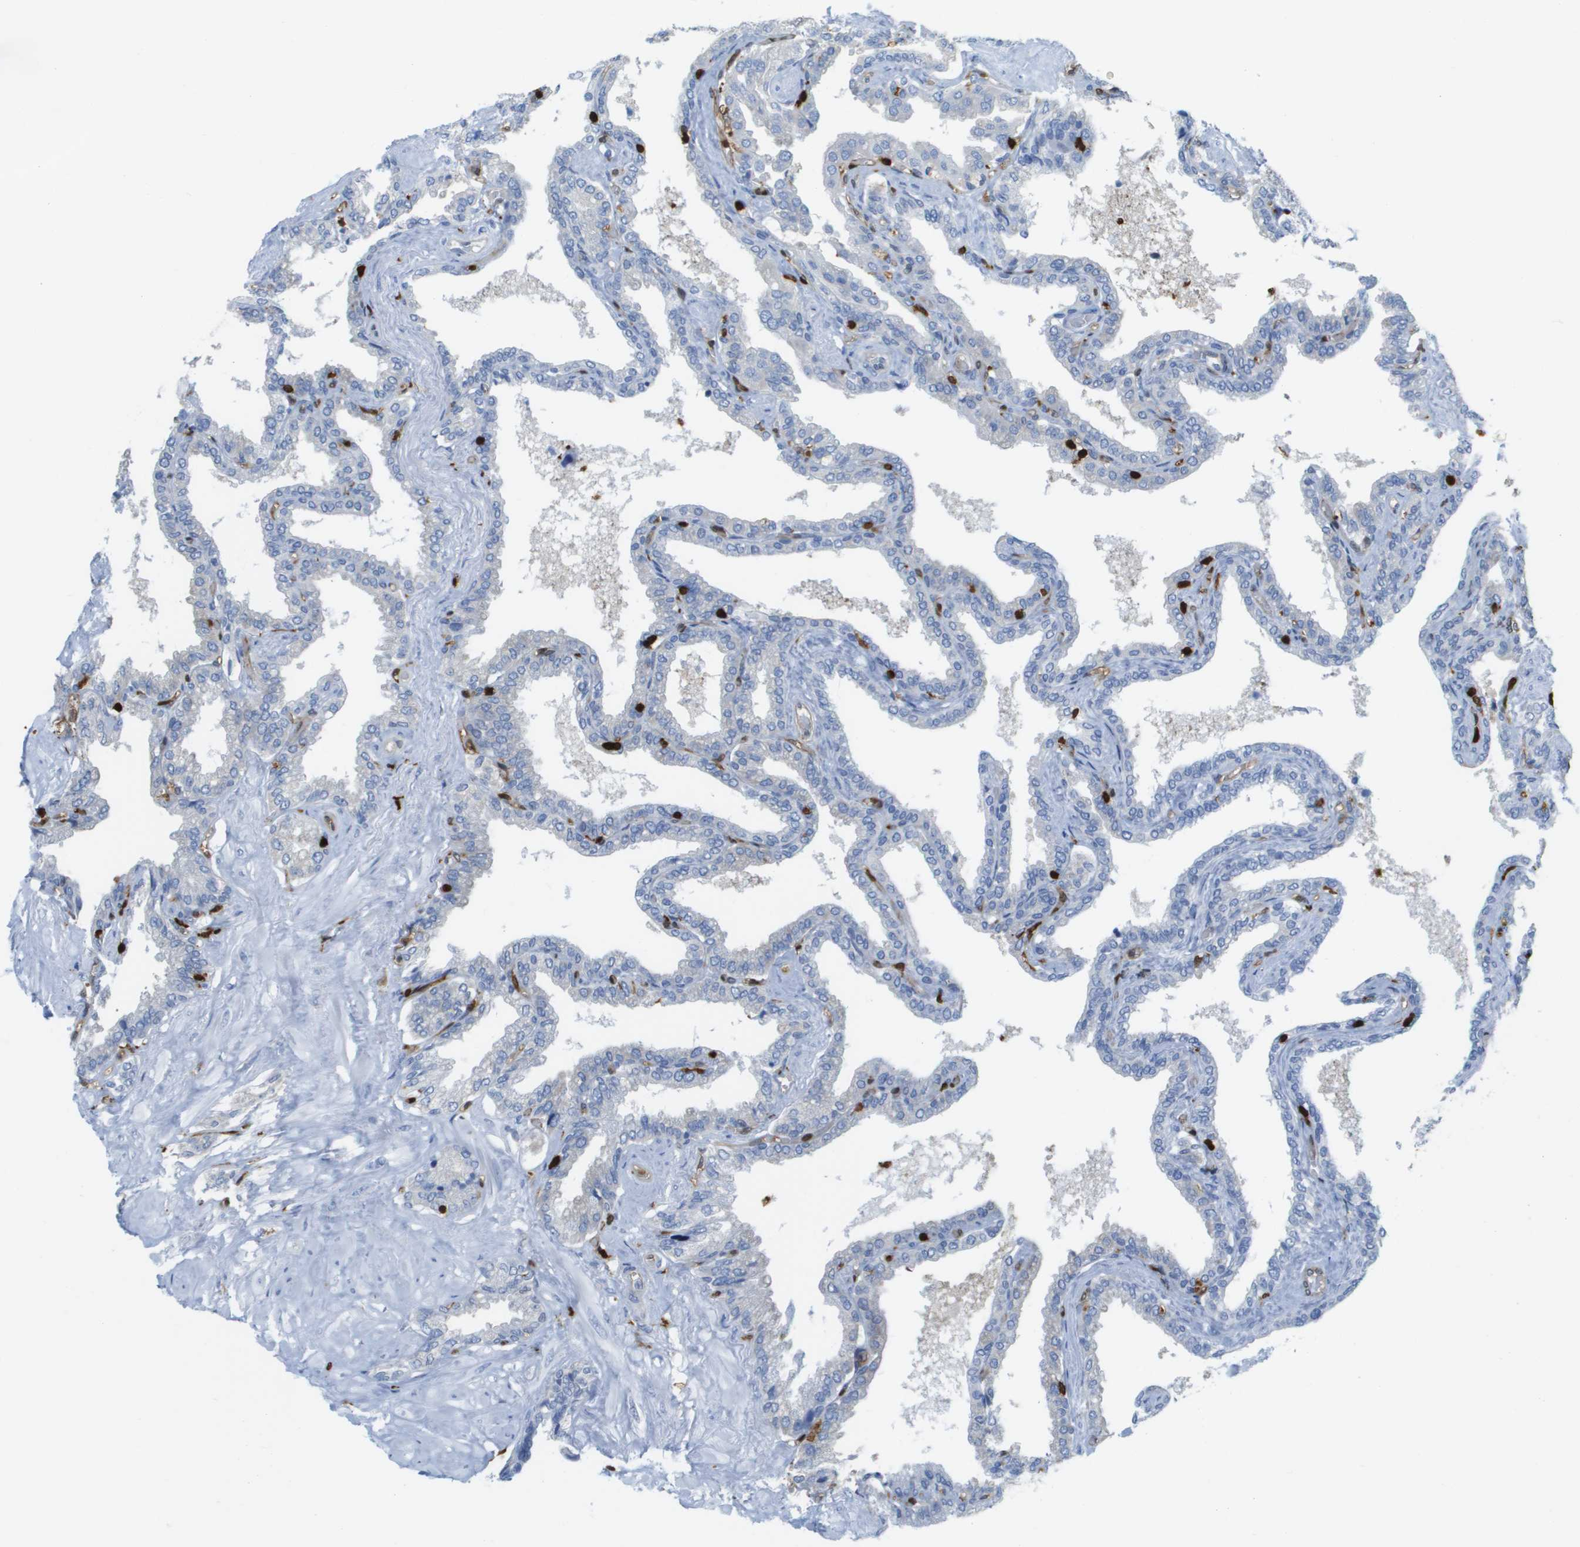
{"staining": {"intensity": "weak", "quantity": "<25%", "location": "cytoplasmic/membranous"}, "tissue": "seminal vesicle", "cell_type": "Glandular cells", "image_type": "normal", "snomed": [{"axis": "morphology", "description": "Normal tissue, NOS"}, {"axis": "topography", "description": "Seminal veicle"}], "caption": "This is an immunohistochemistry (IHC) image of unremarkable seminal vesicle. There is no expression in glandular cells.", "gene": "DOCK5", "patient": {"sex": "male", "age": 46}}